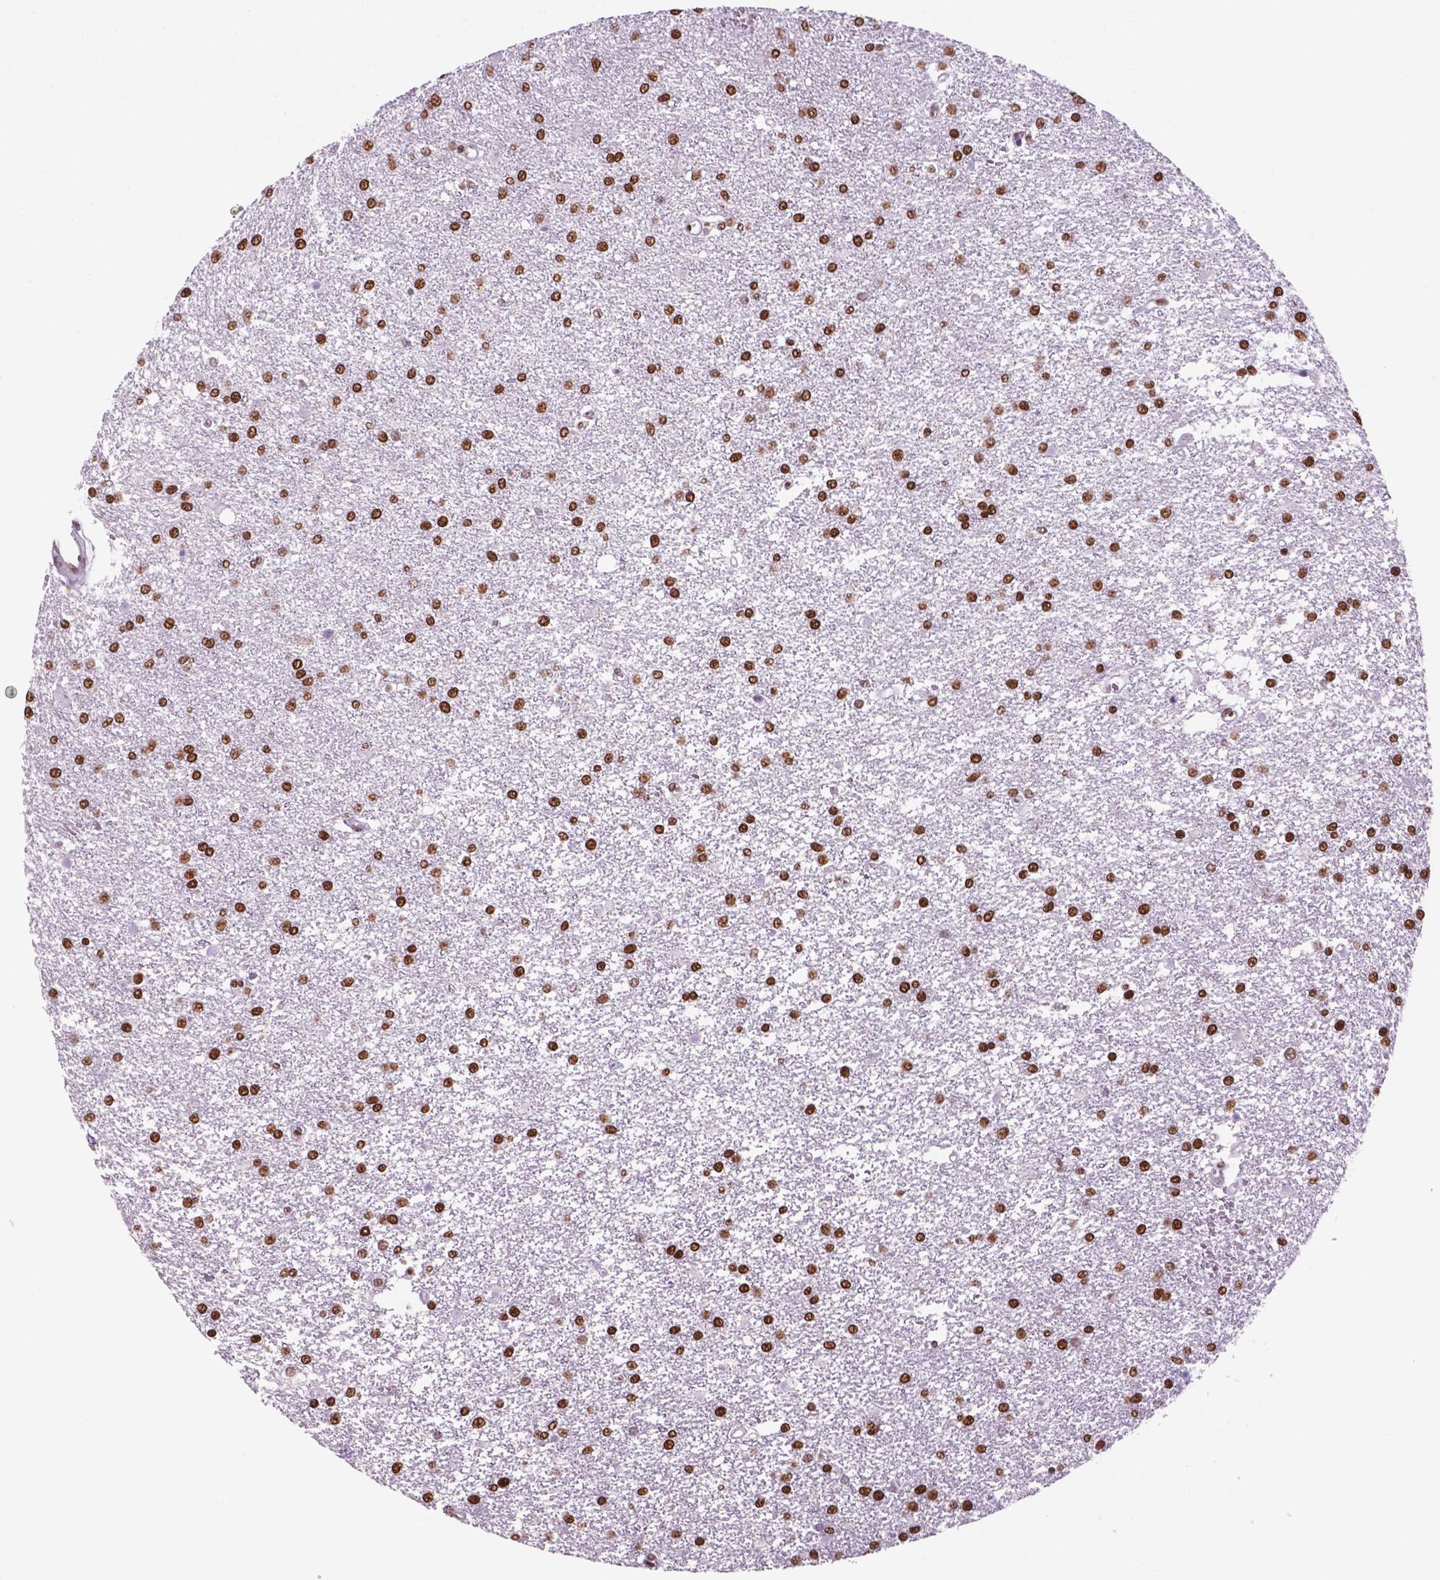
{"staining": {"intensity": "strong", "quantity": ">75%", "location": "nuclear"}, "tissue": "glioma", "cell_type": "Tumor cells", "image_type": "cancer", "snomed": [{"axis": "morphology", "description": "Glioma, malignant, High grade"}, {"axis": "topography", "description": "Brain"}], "caption": "Protein staining shows strong nuclear staining in approximately >75% of tumor cells in glioma.", "gene": "MSH6", "patient": {"sex": "female", "age": 61}}